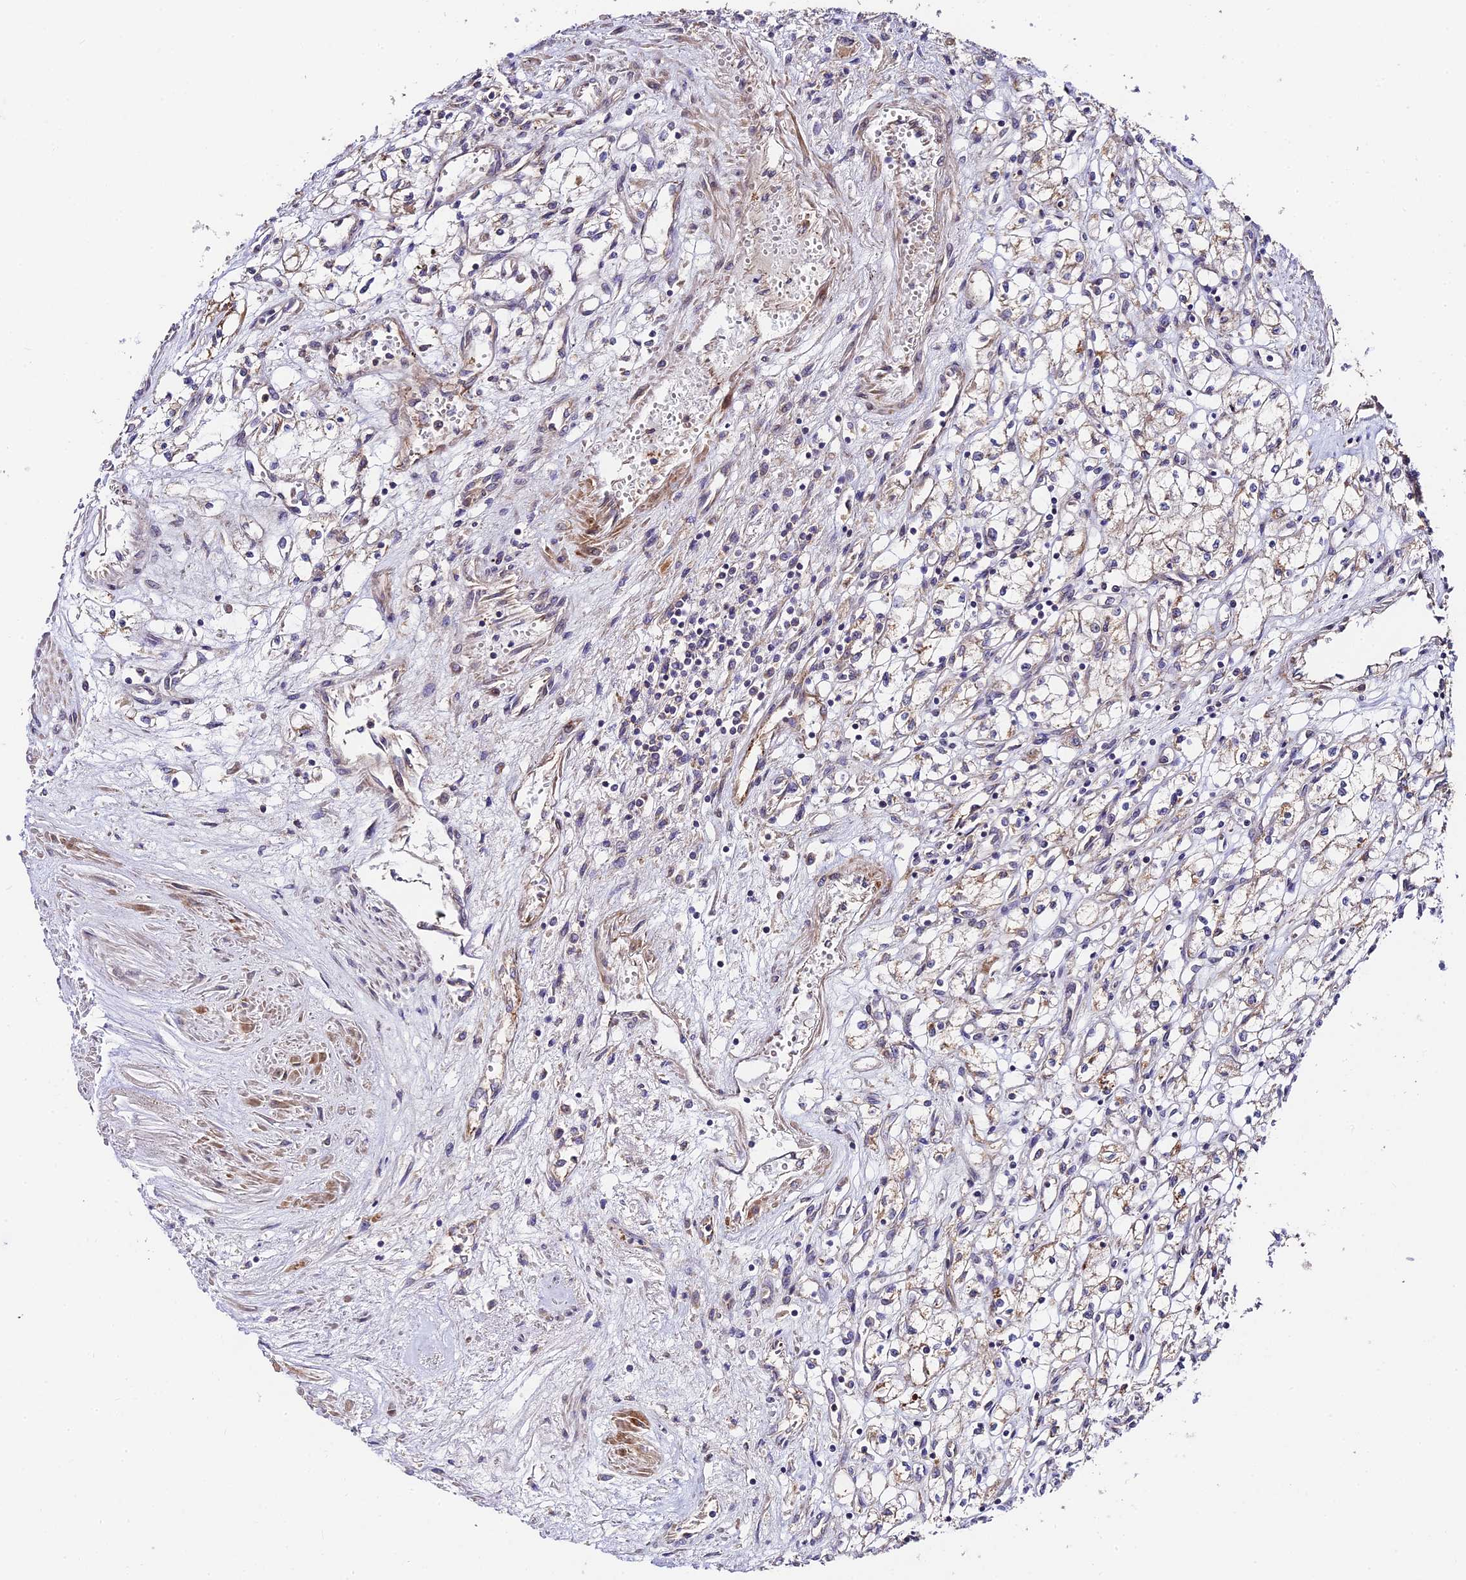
{"staining": {"intensity": "weak", "quantity": "<25%", "location": "cytoplasmic/membranous"}, "tissue": "renal cancer", "cell_type": "Tumor cells", "image_type": "cancer", "snomed": [{"axis": "morphology", "description": "Adenocarcinoma, NOS"}, {"axis": "topography", "description": "Kidney"}], "caption": "Tumor cells show no significant expression in renal cancer.", "gene": "C3orf20", "patient": {"sex": "male", "age": 59}}